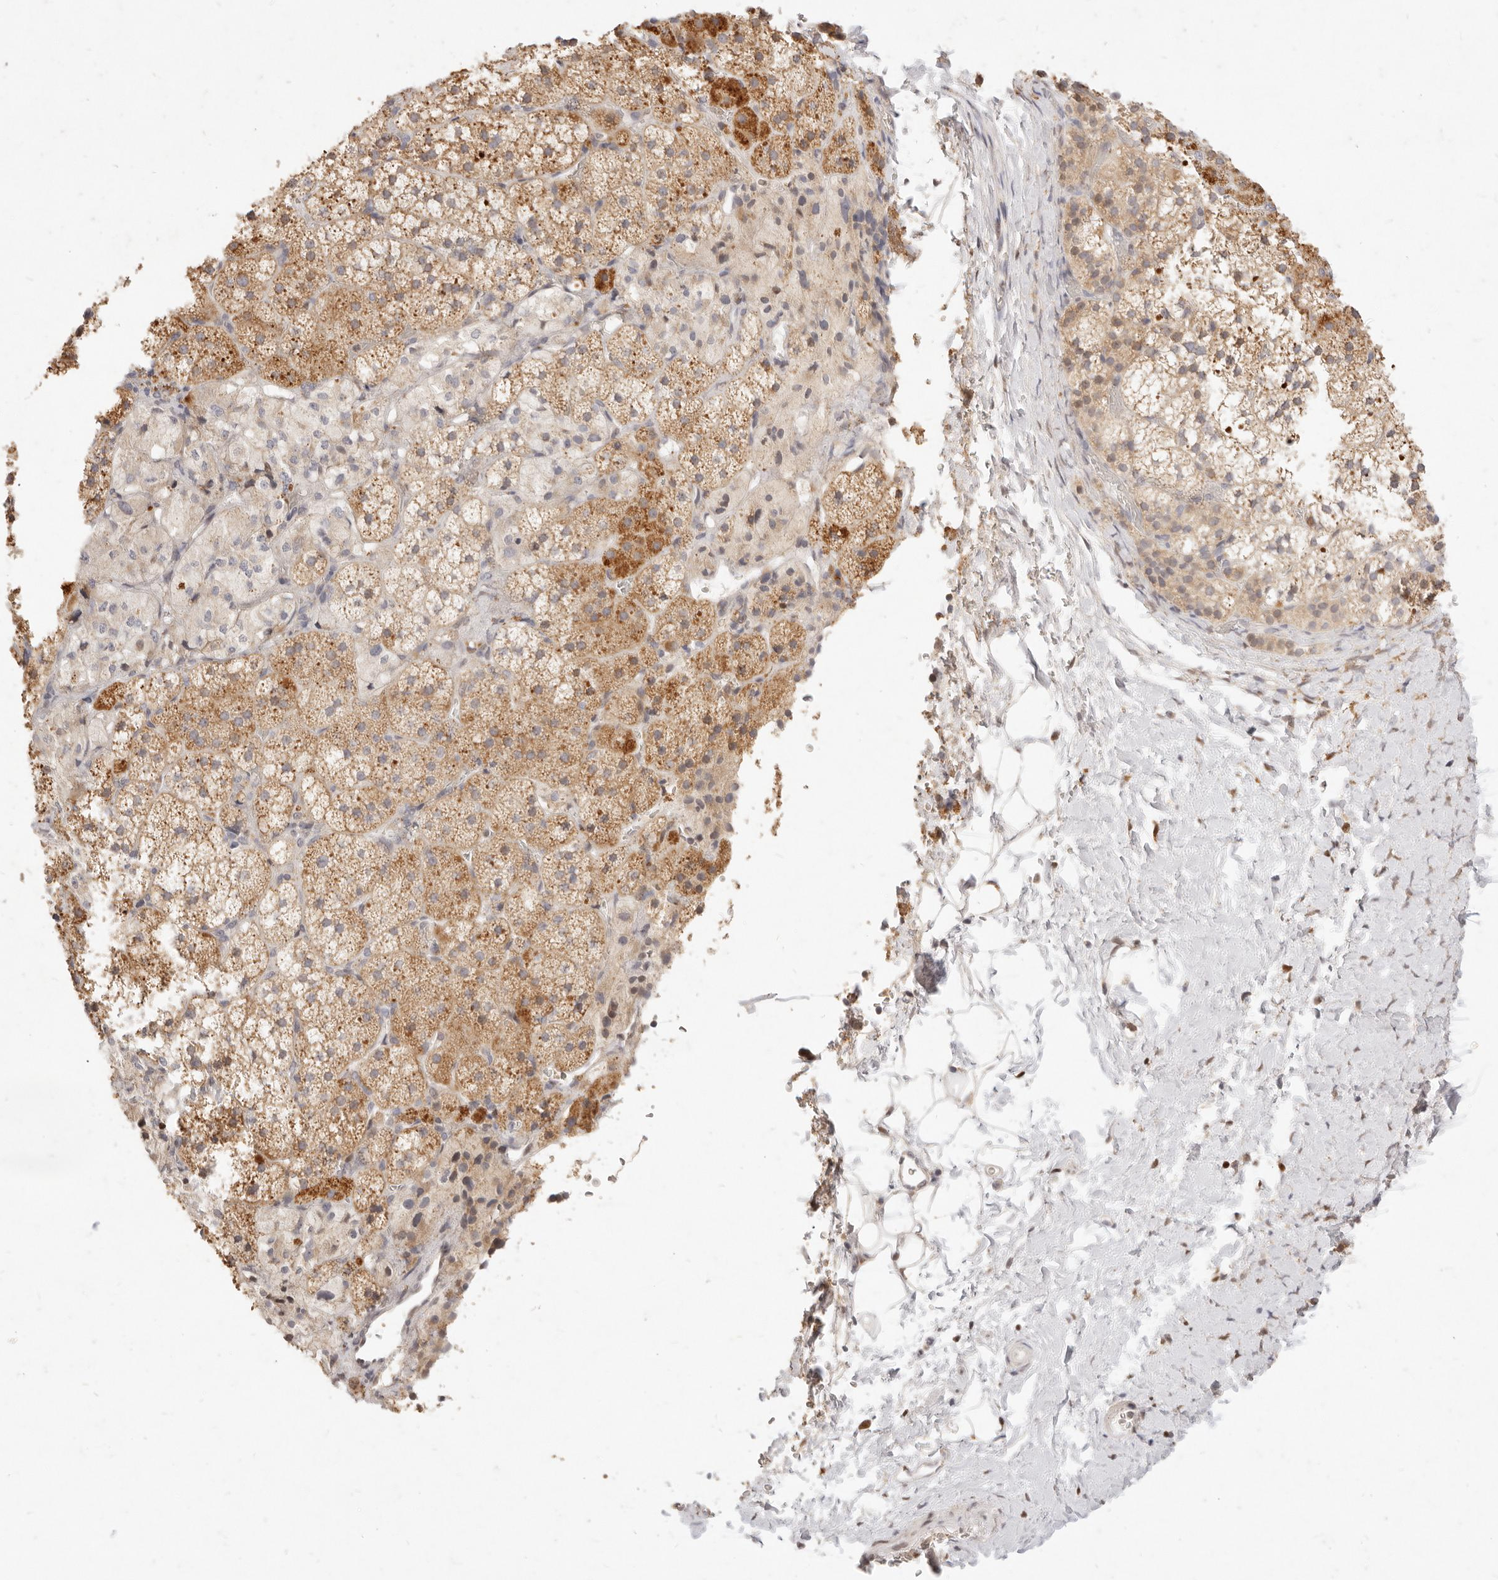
{"staining": {"intensity": "moderate", "quantity": ">75%", "location": "cytoplasmic/membranous"}, "tissue": "adrenal gland", "cell_type": "Glandular cells", "image_type": "normal", "snomed": [{"axis": "morphology", "description": "Normal tissue, NOS"}, {"axis": "topography", "description": "Adrenal gland"}], "caption": "IHC staining of normal adrenal gland, which demonstrates medium levels of moderate cytoplasmic/membranous expression in approximately >75% of glandular cells indicating moderate cytoplasmic/membranous protein staining. The staining was performed using DAB (3,3'-diaminobenzidine) (brown) for protein detection and nuclei were counterstained in hematoxylin (blue).", "gene": "ASCL3", "patient": {"sex": "female", "age": 44}}